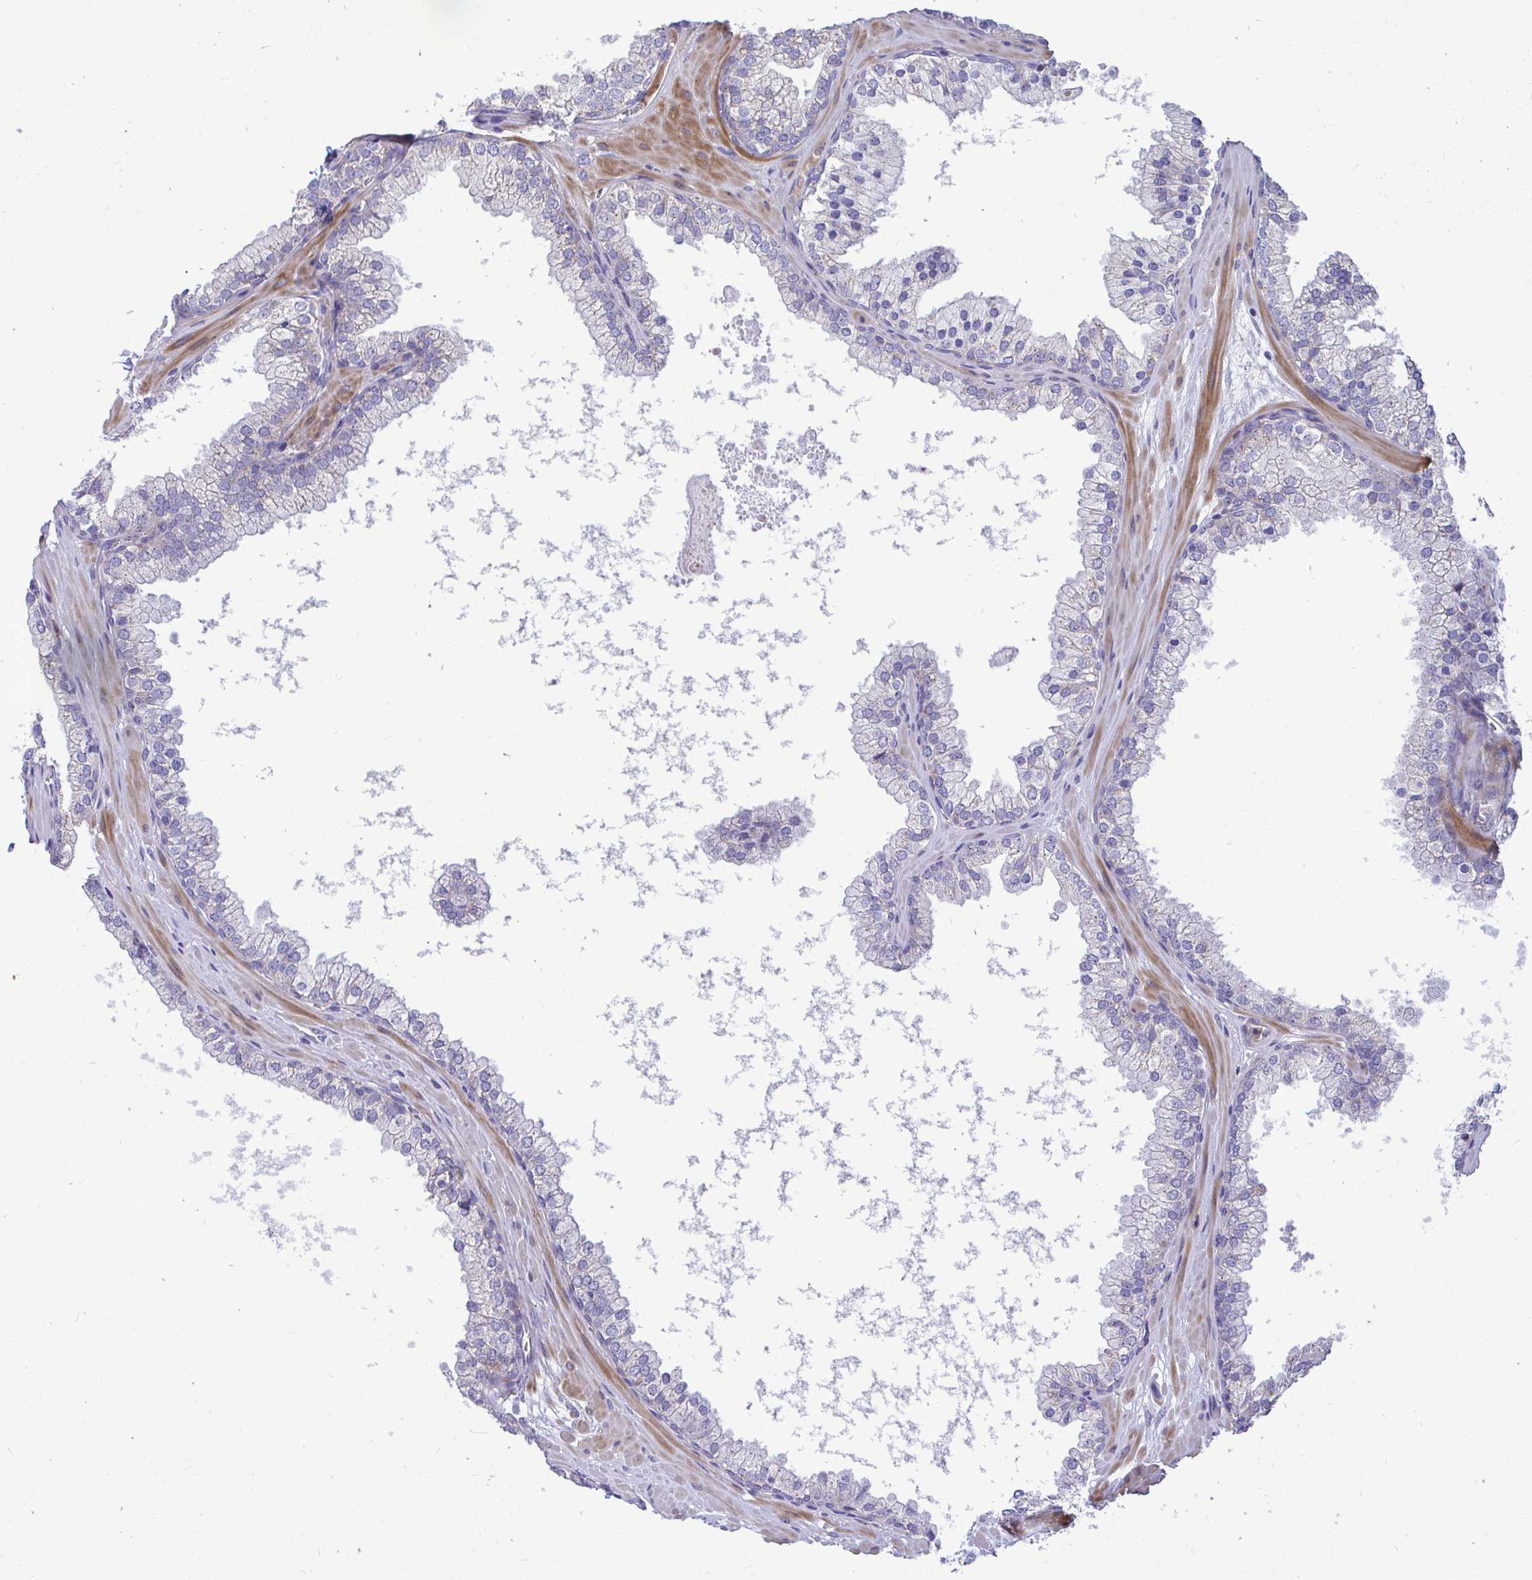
{"staining": {"intensity": "negative", "quantity": "none", "location": "none"}, "tissue": "prostate", "cell_type": "Glandular cells", "image_type": "normal", "snomed": [{"axis": "morphology", "description": "Normal tissue, NOS"}, {"axis": "topography", "description": "Prostate"}, {"axis": "topography", "description": "Peripheral nerve tissue"}], "caption": "A high-resolution photomicrograph shows IHC staining of benign prostate, which demonstrates no significant staining in glandular cells.", "gene": "MRPS16", "patient": {"sex": "male", "age": 61}}